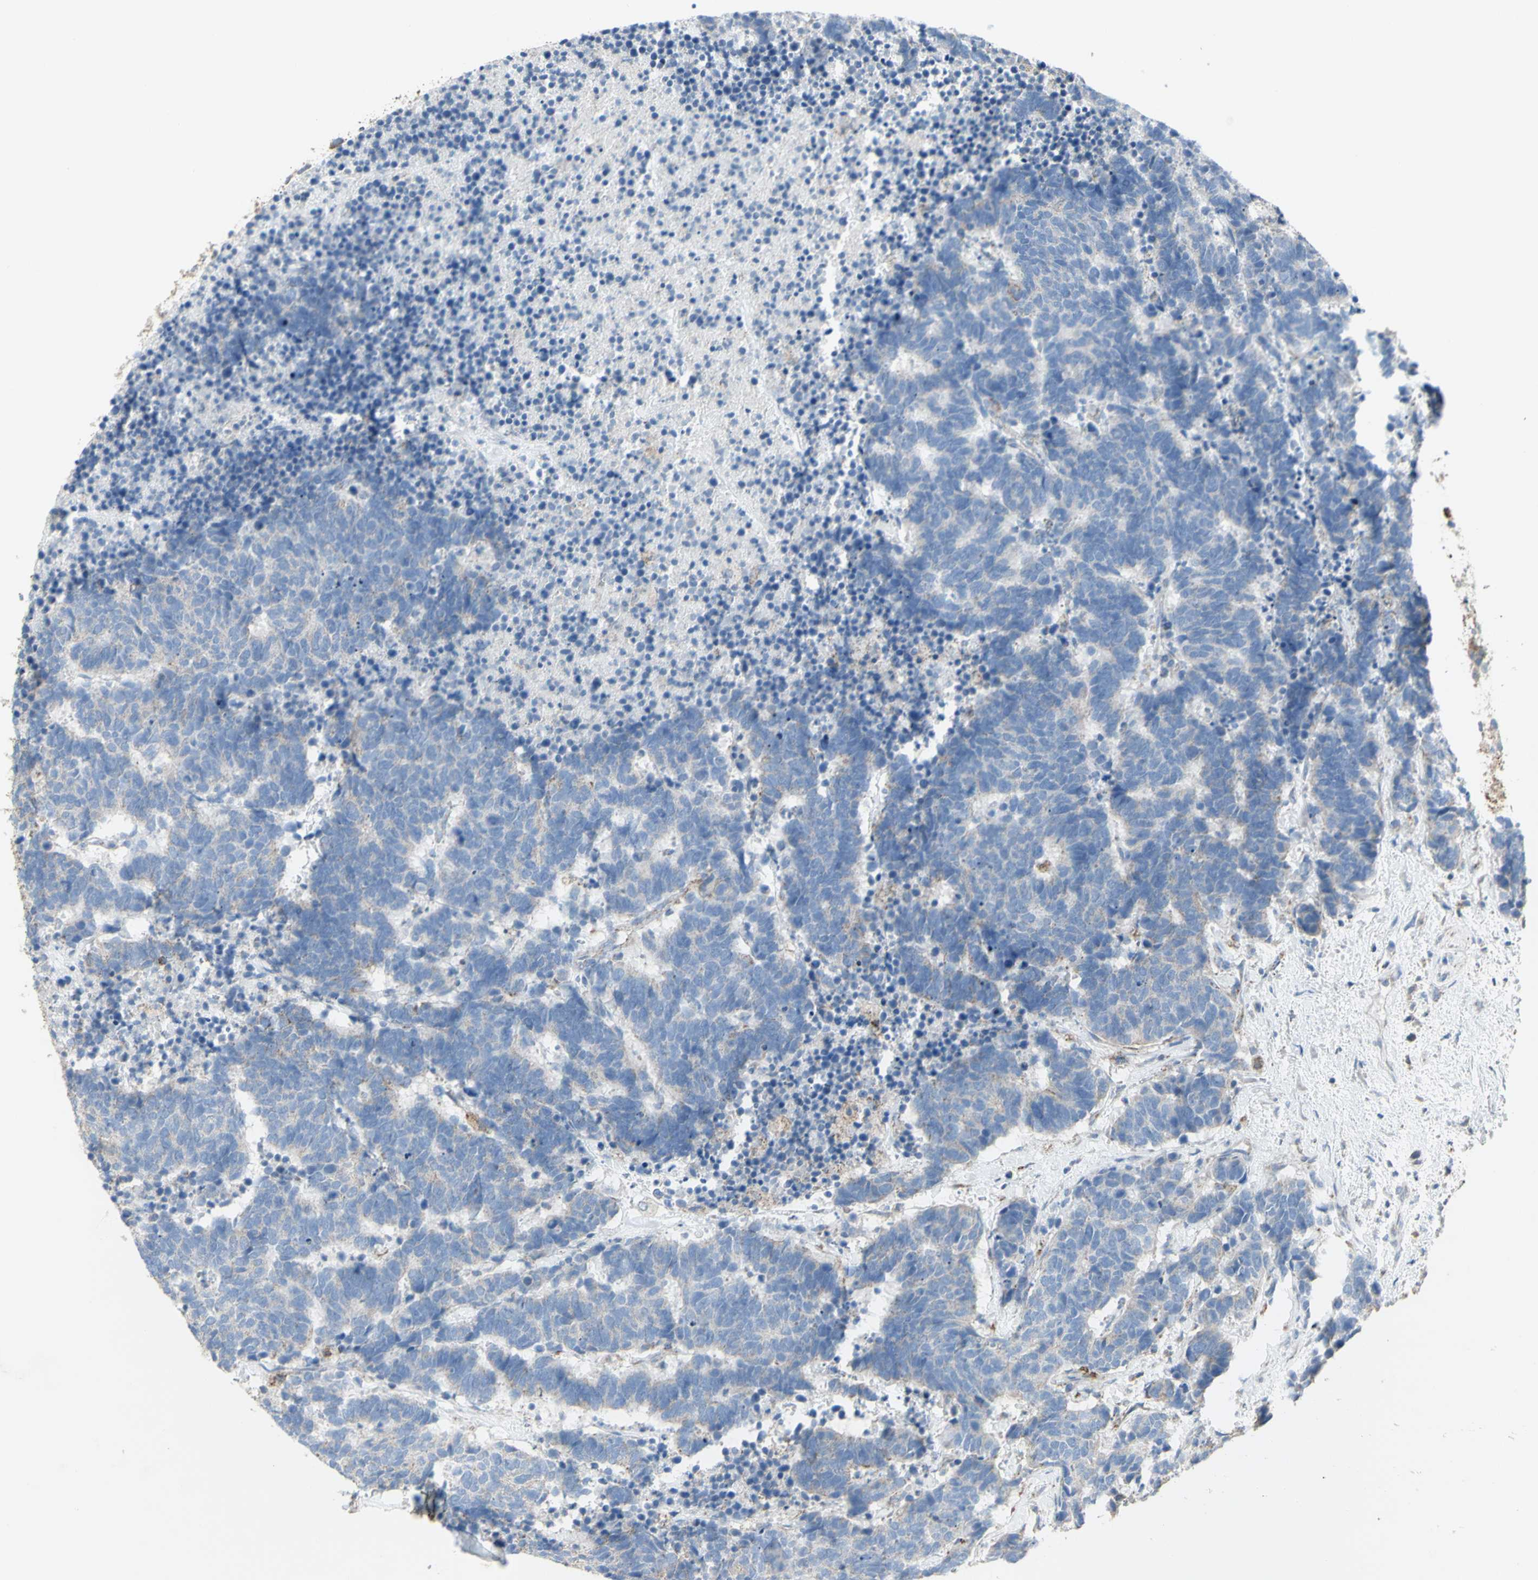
{"staining": {"intensity": "negative", "quantity": "none", "location": "none"}, "tissue": "carcinoid", "cell_type": "Tumor cells", "image_type": "cancer", "snomed": [{"axis": "morphology", "description": "Carcinoma, NOS"}, {"axis": "morphology", "description": "Carcinoid, malignant, NOS"}, {"axis": "topography", "description": "Urinary bladder"}], "caption": "High power microscopy micrograph of an immunohistochemistry (IHC) micrograph of carcinoma, revealing no significant positivity in tumor cells.", "gene": "CNTNAP1", "patient": {"sex": "male", "age": 57}}